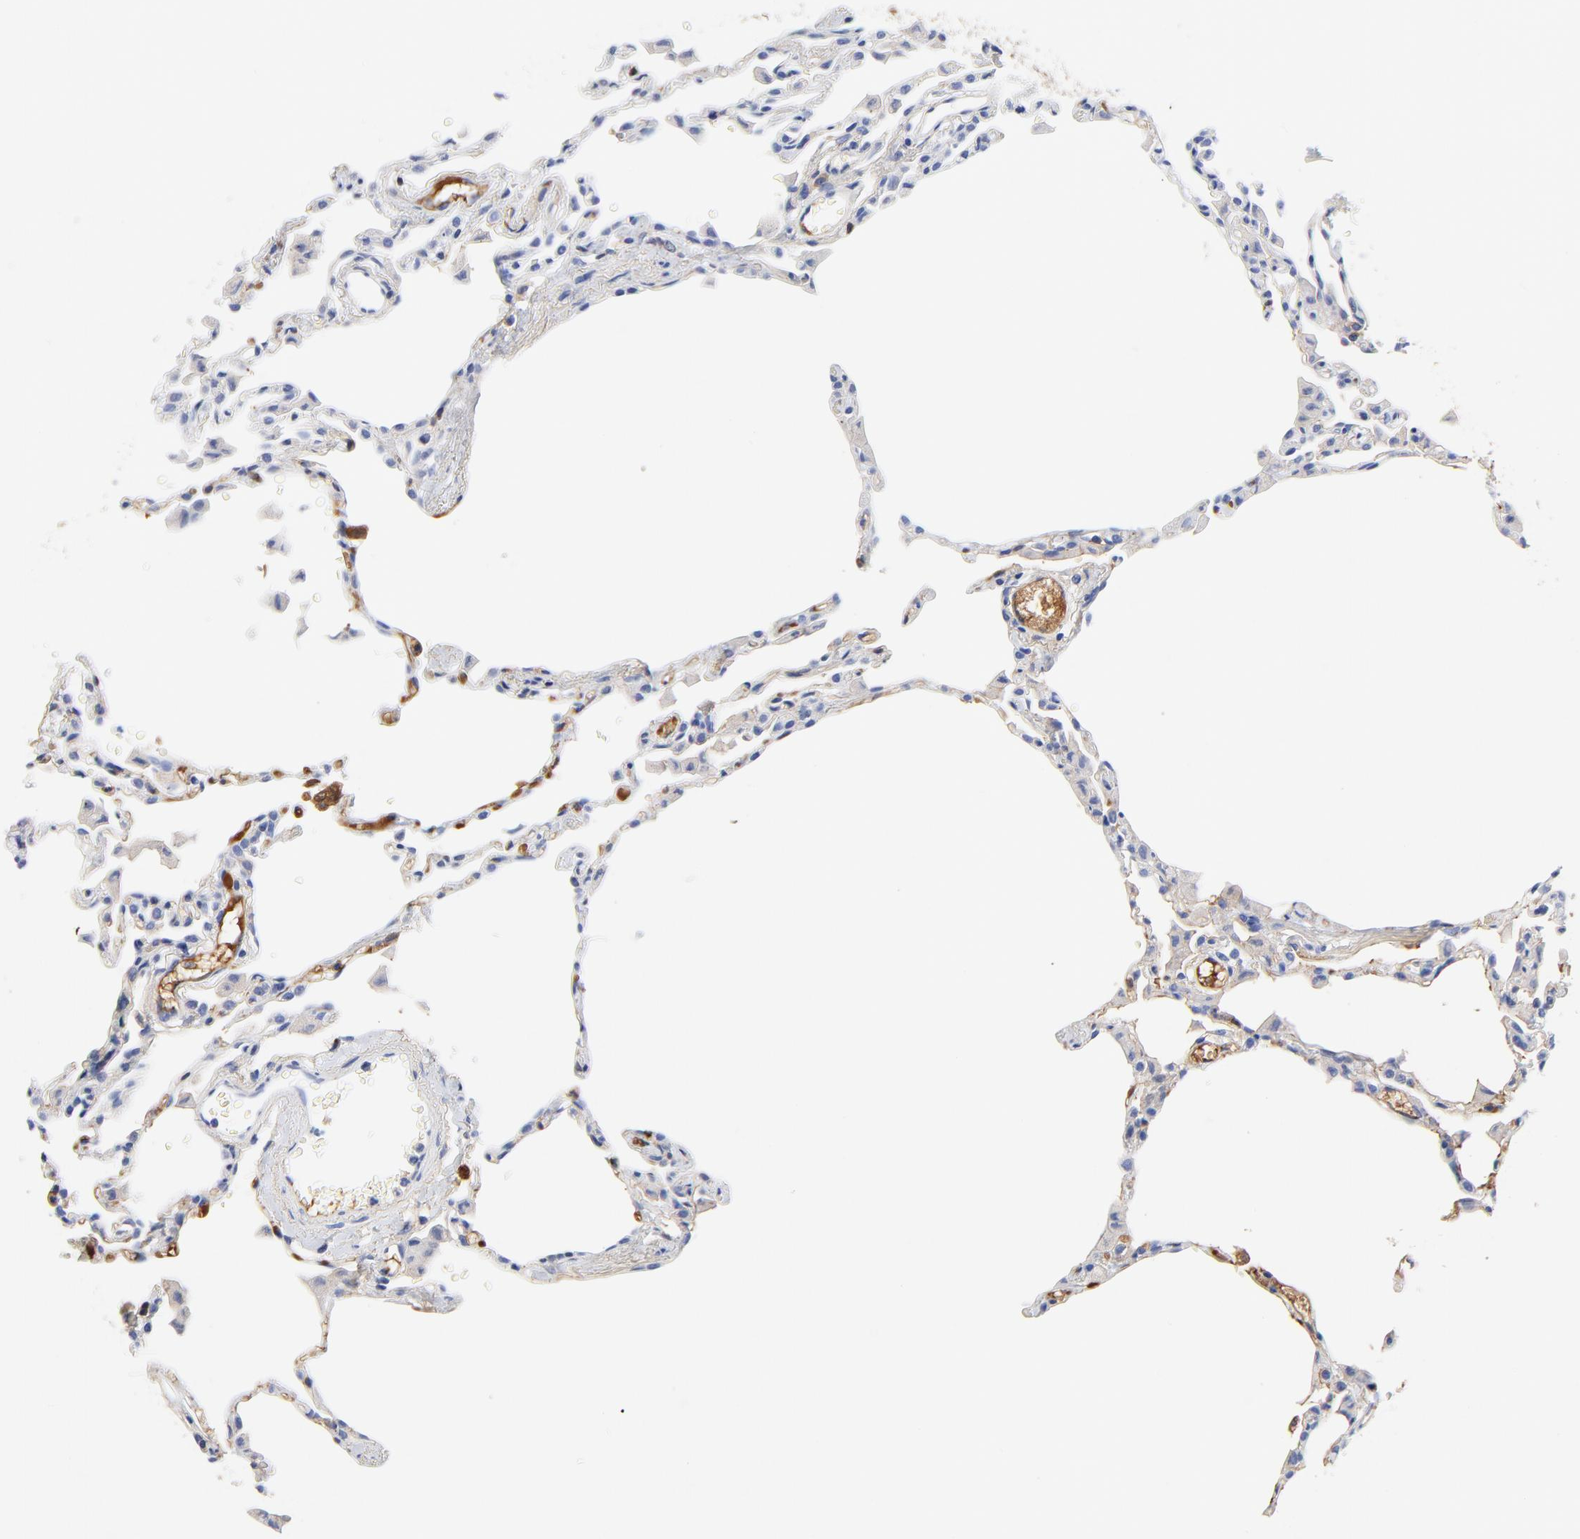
{"staining": {"intensity": "weak", "quantity": "25%-75%", "location": "cytoplasmic/membranous"}, "tissue": "lung", "cell_type": "Alveolar cells", "image_type": "normal", "snomed": [{"axis": "morphology", "description": "Normal tissue, NOS"}, {"axis": "topography", "description": "Lung"}], "caption": "This micrograph exhibits unremarkable lung stained with IHC to label a protein in brown. The cytoplasmic/membranous of alveolar cells show weak positivity for the protein. Nuclei are counter-stained blue.", "gene": "IGLV3", "patient": {"sex": "female", "age": 49}}